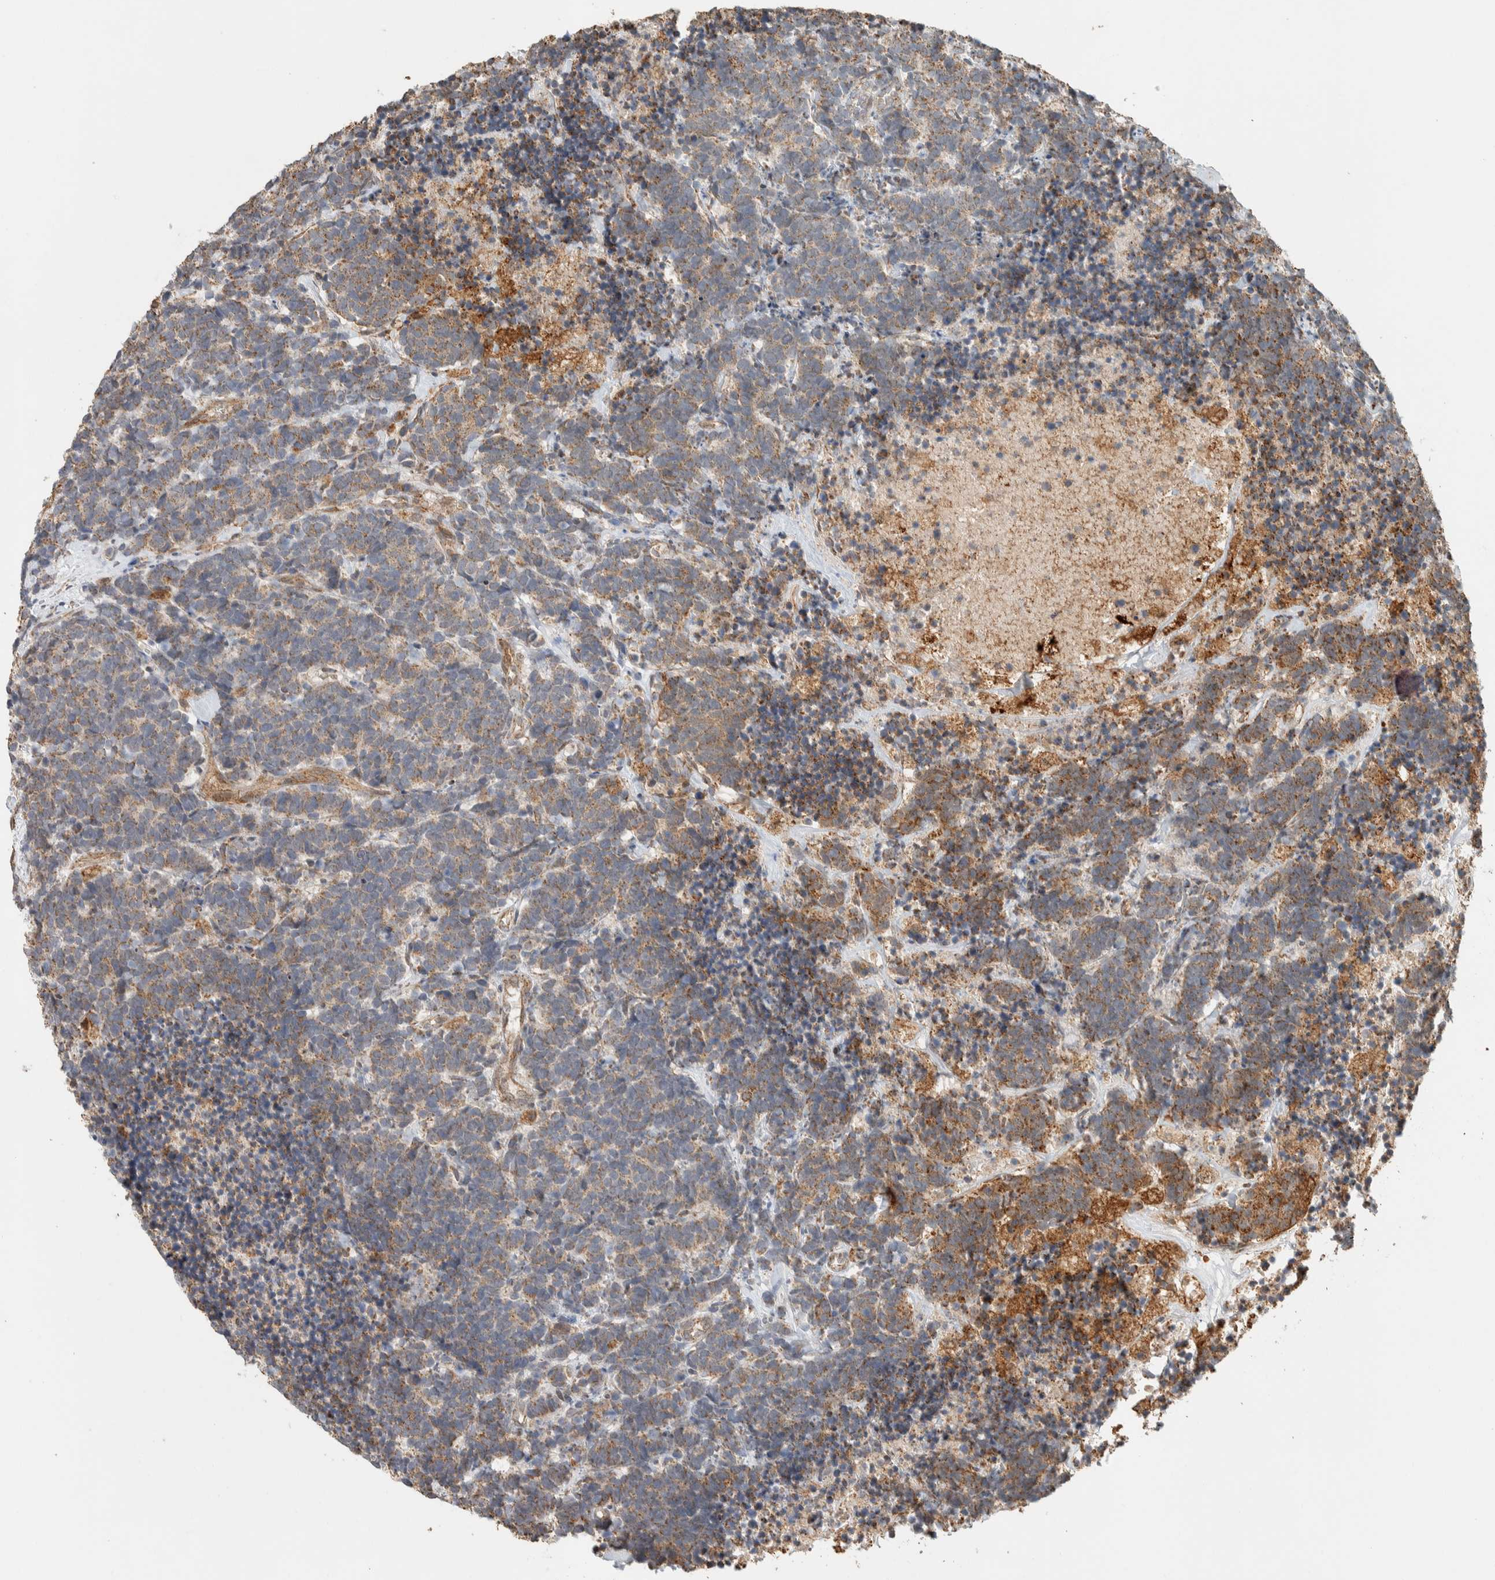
{"staining": {"intensity": "weak", "quantity": ">75%", "location": "cytoplasmic/membranous"}, "tissue": "carcinoid", "cell_type": "Tumor cells", "image_type": "cancer", "snomed": [{"axis": "morphology", "description": "Carcinoma, NOS"}, {"axis": "morphology", "description": "Carcinoid, malignant, NOS"}, {"axis": "topography", "description": "Urinary bladder"}], "caption": "A micrograph of carcinoma stained for a protein displays weak cytoplasmic/membranous brown staining in tumor cells. Immunohistochemistry (ihc) stains the protein in brown and the nuclei are stained blue.", "gene": "KIF9", "patient": {"sex": "male", "age": 57}}